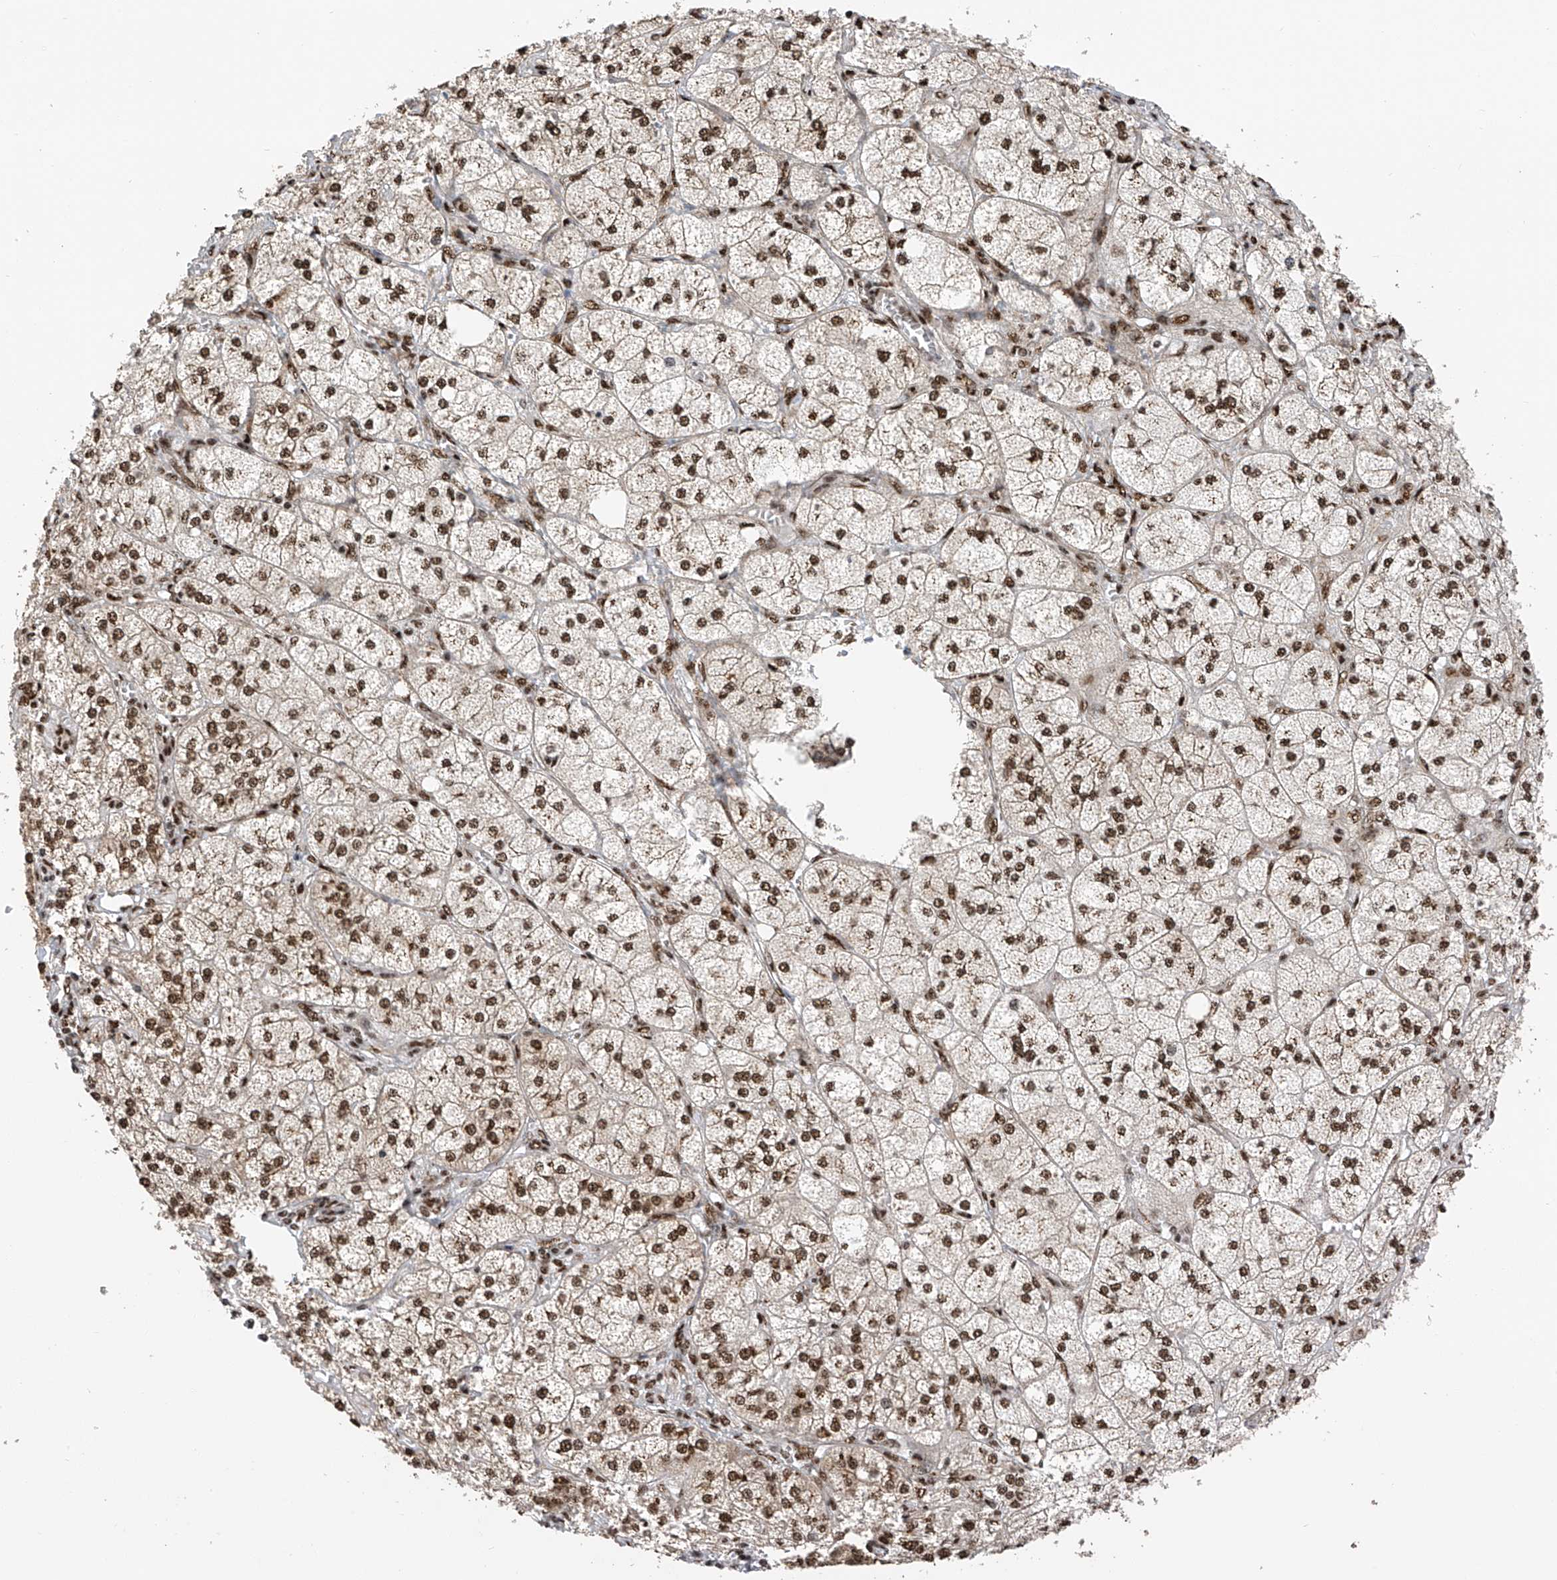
{"staining": {"intensity": "moderate", "quantity": ">75%", "location": "nuclear"}, "tissue": "adrenal gland", "cell_type": "Glandular cells", "image_type": "normal", "snomed": [{"axis": "morphology", "description": "Normal tissue, NOS"}, {"axis": "topography", "description": "Adrenal gland"}], "caption": "Protein staining of normal adrenal gland reveals moderate nuclear expression in approximately >75% of glandular cells. The staining is performed using DAB brown chromogen to label protein expression. The nuclei are counter-stained blue using hematoxylin.", "gene": "APLF", "patient": {"sex": "female", "age": 61}}